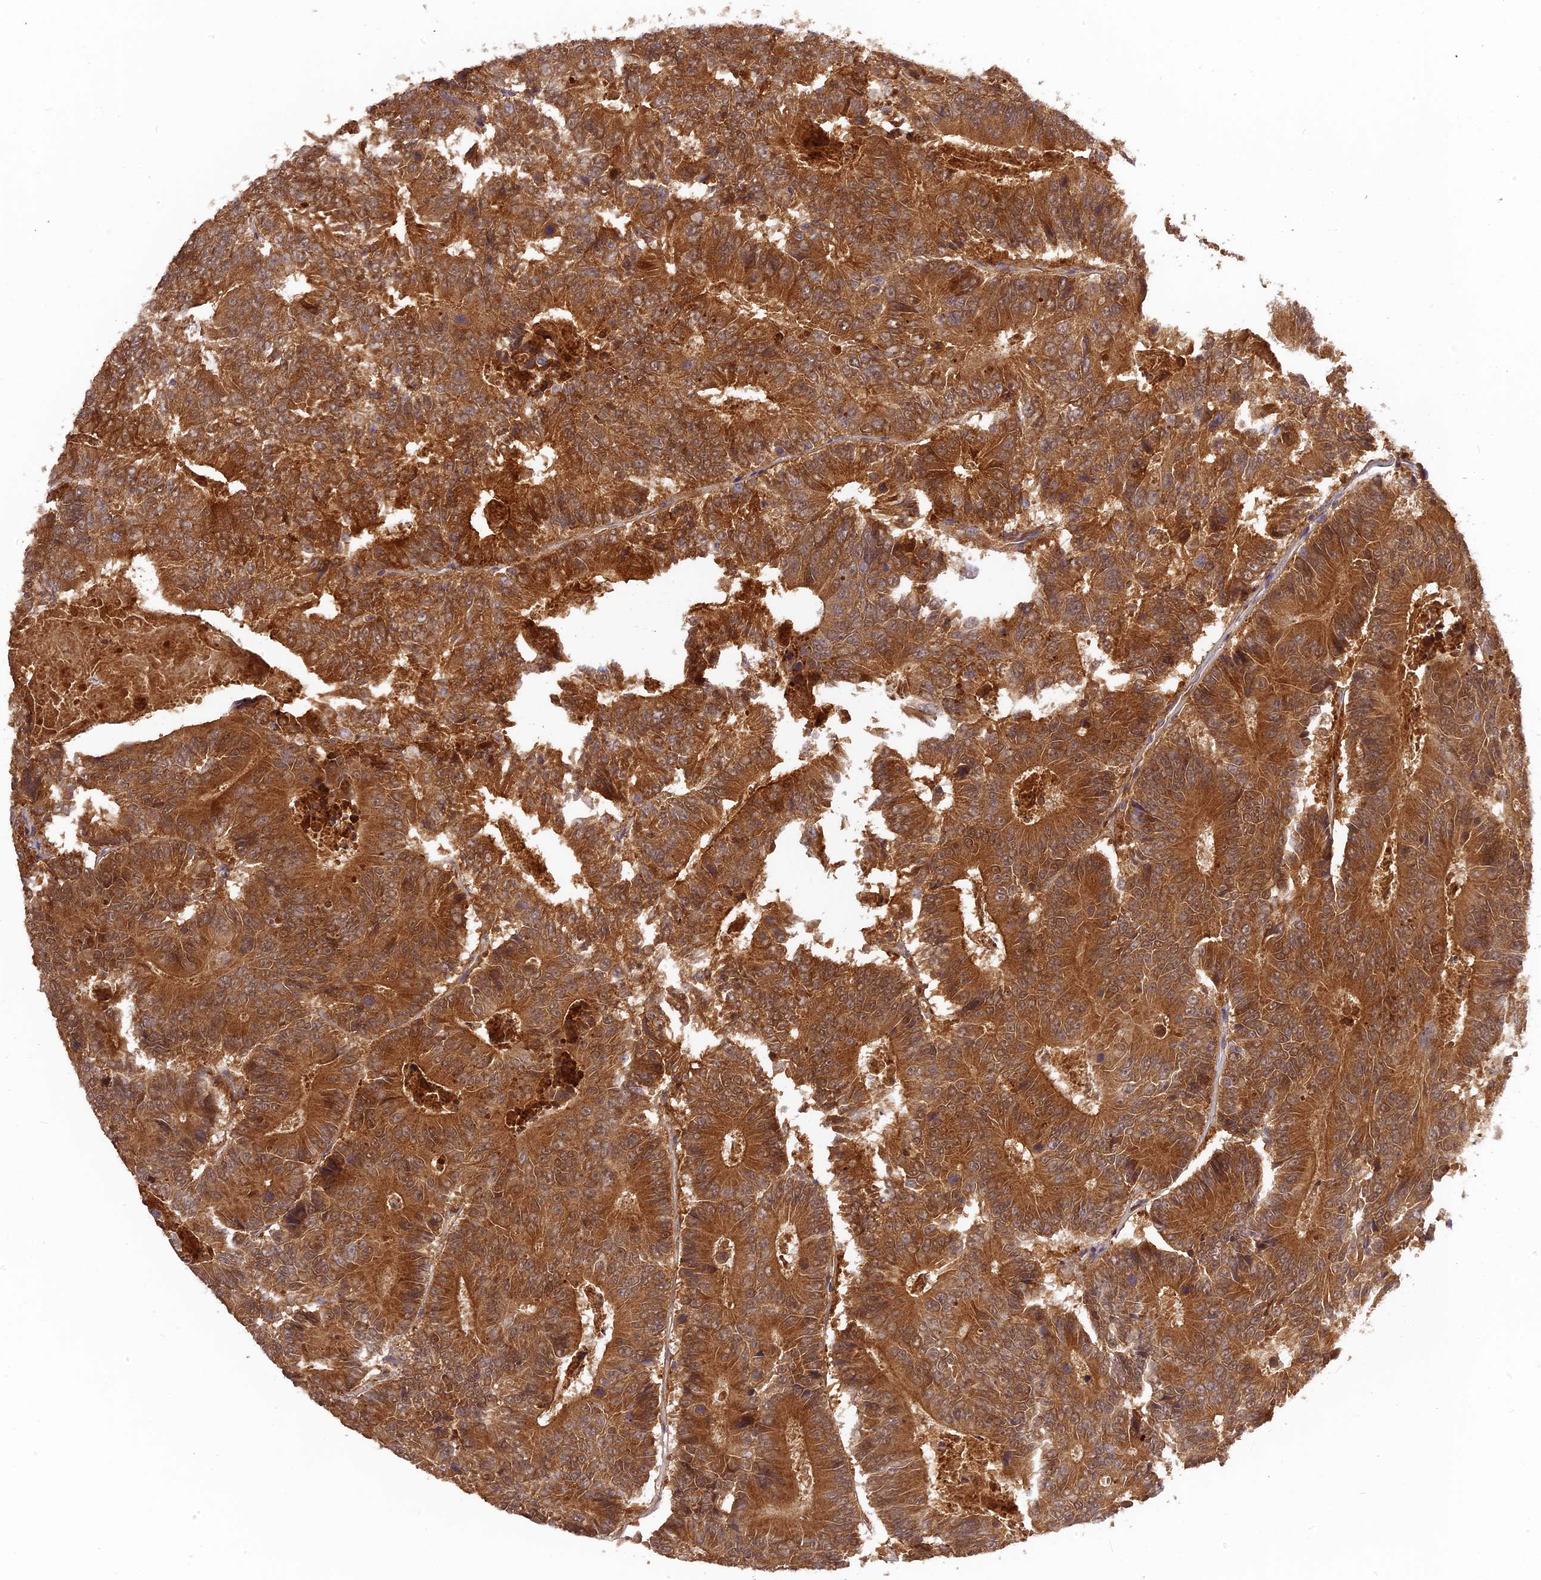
{"staining": {"intensity": "strong", "quantity": ">75%", "location": "cytoplasmic/membranous,nuclear"}, "tissue": "colorectal cancer", "cell_type": "Tumor cells", "image_type": "cancer", "snomed": [{"axis": "morphology", "description": "Adenocarcinoma, NOS"}, {"axis": "topography", "description": "Colon"}], "caption": "This is a photomicrograph of immunohistochemistry staining of colorectal cancer, which shows strong staining in the cytoplasmic/membranous and nuclear of tumor cells.", "gene": "RPIA", "patient": {"sex": "male", "age": 83}}